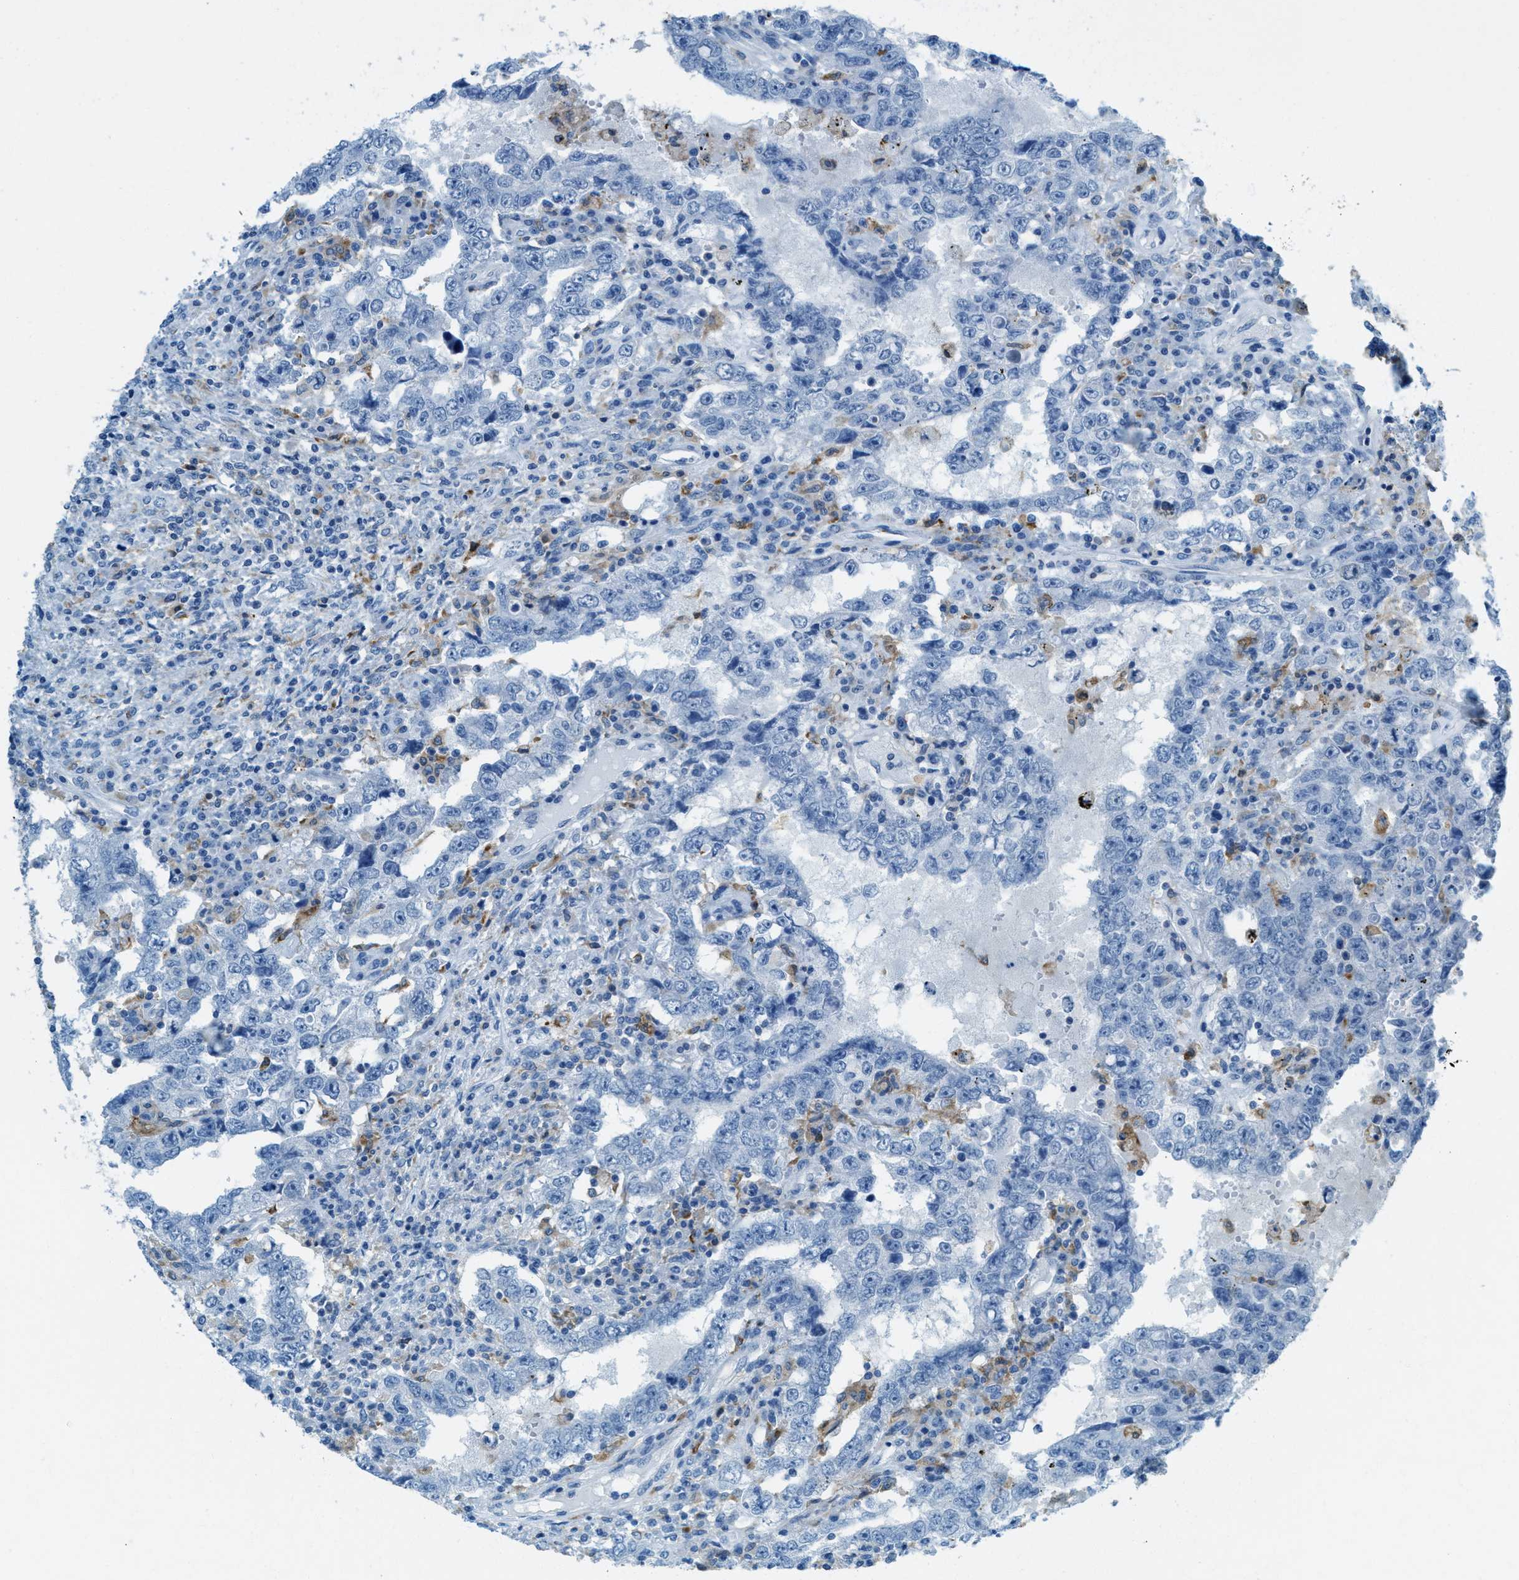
{"staining": {"intensity": "negative", "quantity": "none", "location": "none"}, "tissue": "testis cancer", "cell_type": "Tumor cells", "image_type": "cancer", "snomed": [{"axis": "morphology", "description": "Carcinoma, Embryonal, NOS"}, {"axis": "topography", "description": "Testis"}], "caption": "There is no significant staining in tumor cells of testis cancer (embryonal carcinoma).", "gene": "MATCAP2", "patient": {"sex": "male", "age": 26}}